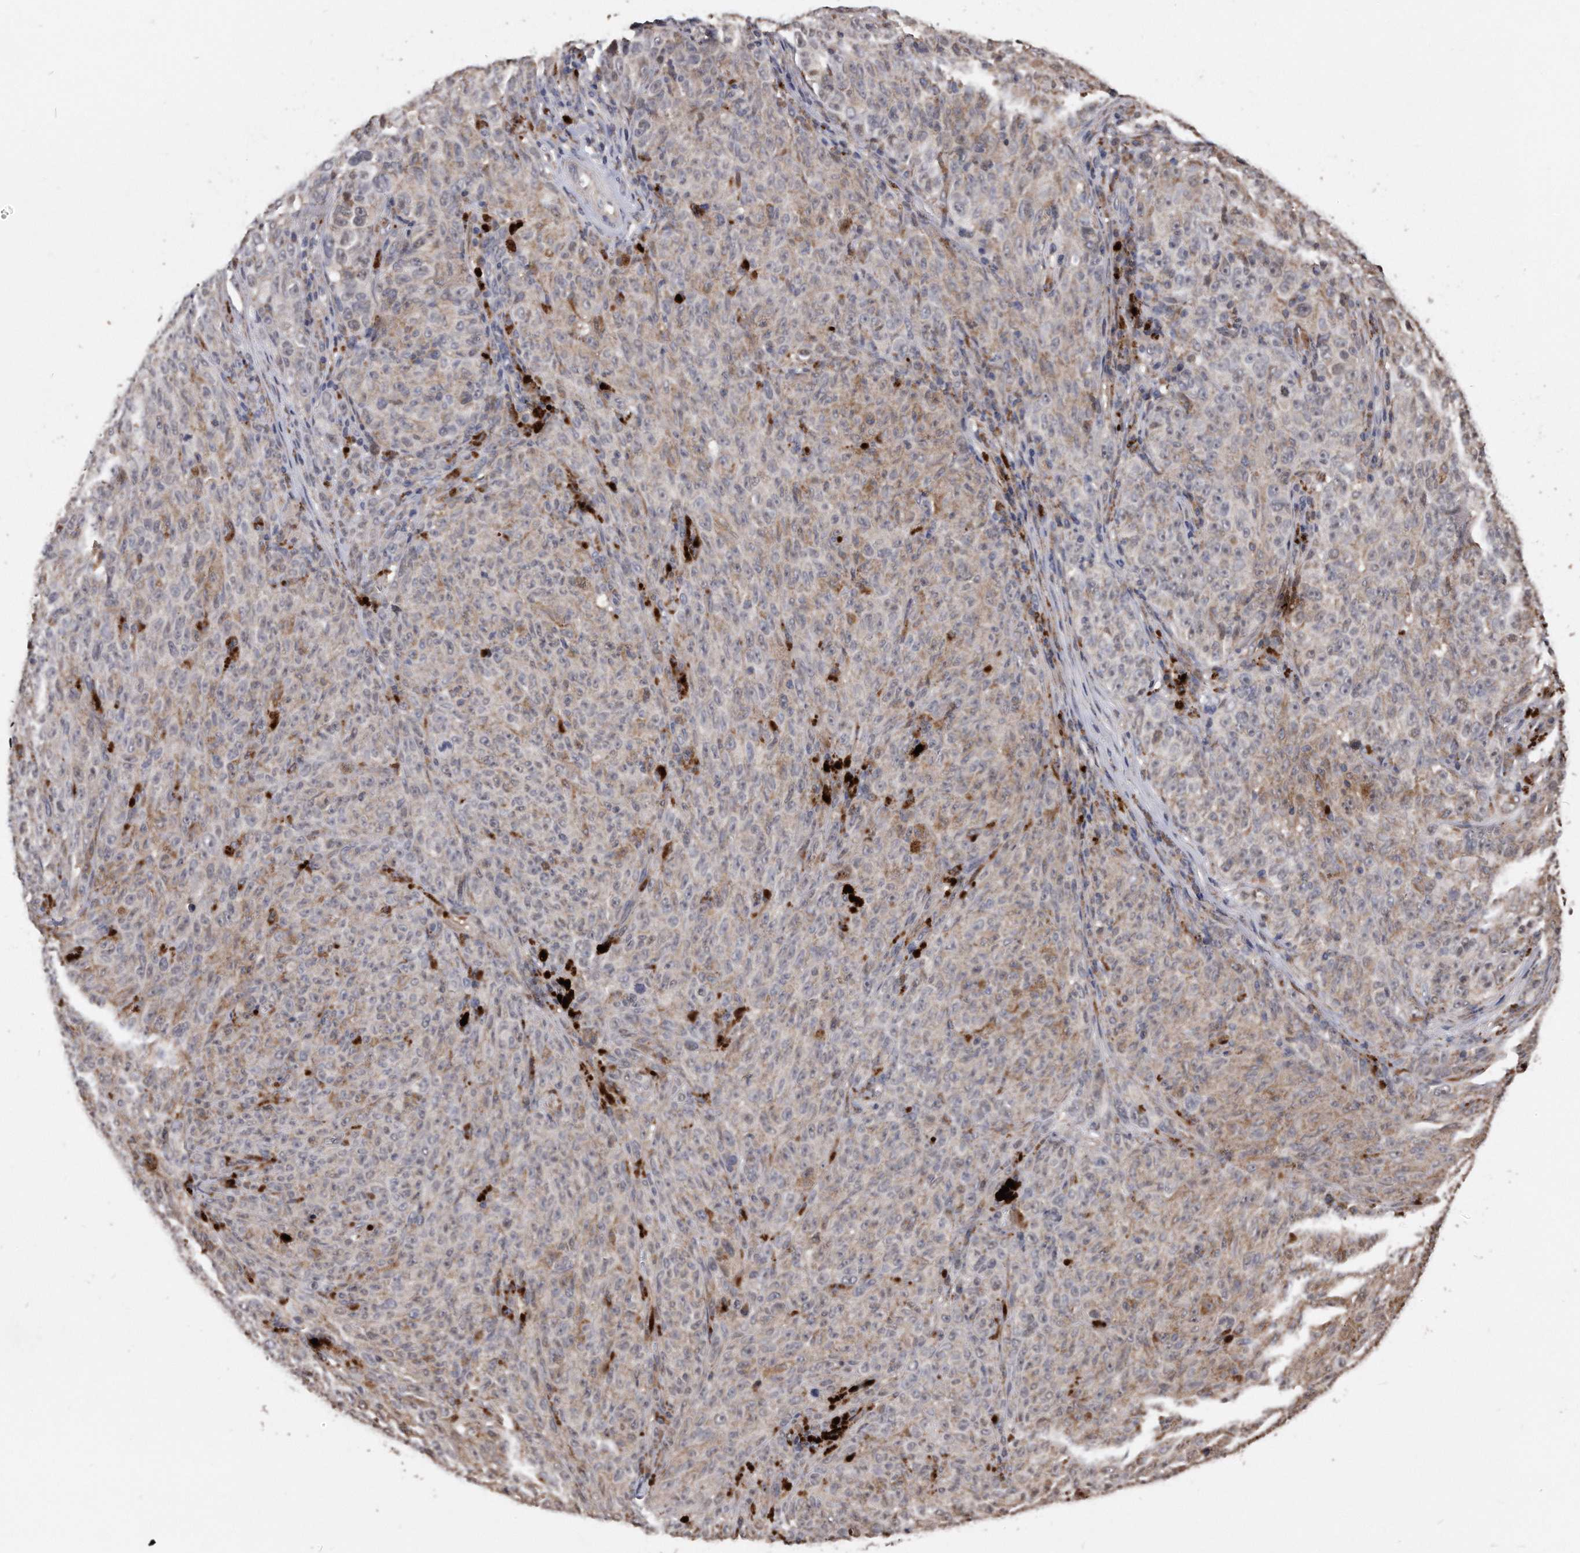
{"staining": {"intensity": "weak", "quantity": "<25%", "location": "cytoplasmic/membranous"}, "tissue": "melanoma", "cell_type": "Tumor cells", "image_type": "cancer", "snomed": [{"axis": "morphology", "description": "Malignant melanoma, NOS"}, {"axis": "topography", "description": "Skin"}], "caption": "DAB (3,3'-diaminobenzidine) immunohistochemical staining of malignant melanoma displays no significant positivity in tumor cells. (Stains: DAB (3,3'-diaminobenzidine) immunohistochemistry with hematoxylin counter stain, Microscopy: brightfield microscopy at high magnification).", "gene": "IL20RA", "patient": {"sex": "female", "age": 82}}